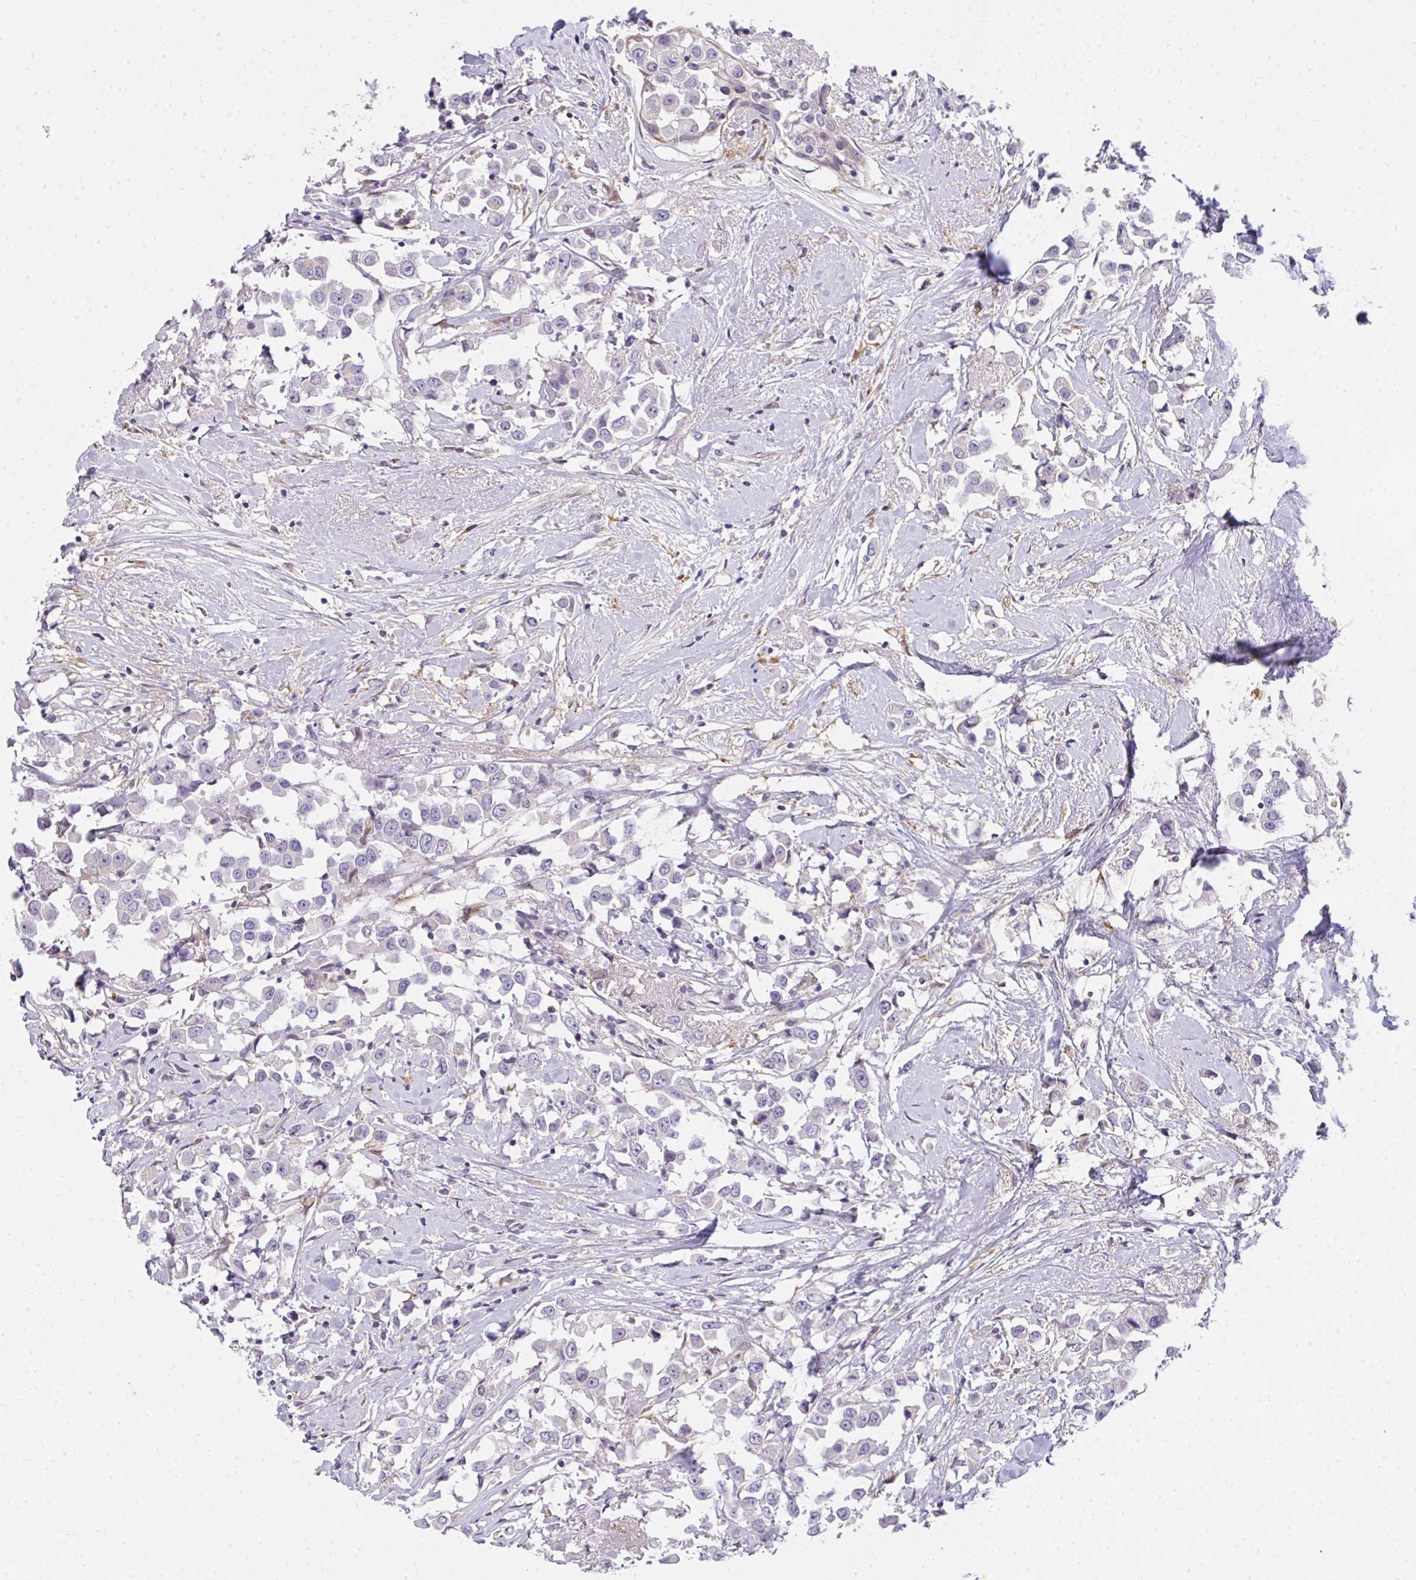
{"staining": {"intensity": "negative", "quantity": "none", "location": "none"}, "tissue": "breast cancer", "cell_type": "Tumor cells", "image_type": "cancer", "snomed": [{"axis": "morphology", "description": "Duct carcinoma"}, {"axis": "topography", "description": "Breast"}], "caption": "Tumor cells show no significant positivity in breast cancer. (DAB (3,3'-diaminobenzidine) immunohistochemistry (IHC) with hematoxylin counter stain).", "gene": "SLC30A6", "patient": {"sex": "female", "age": 61}}